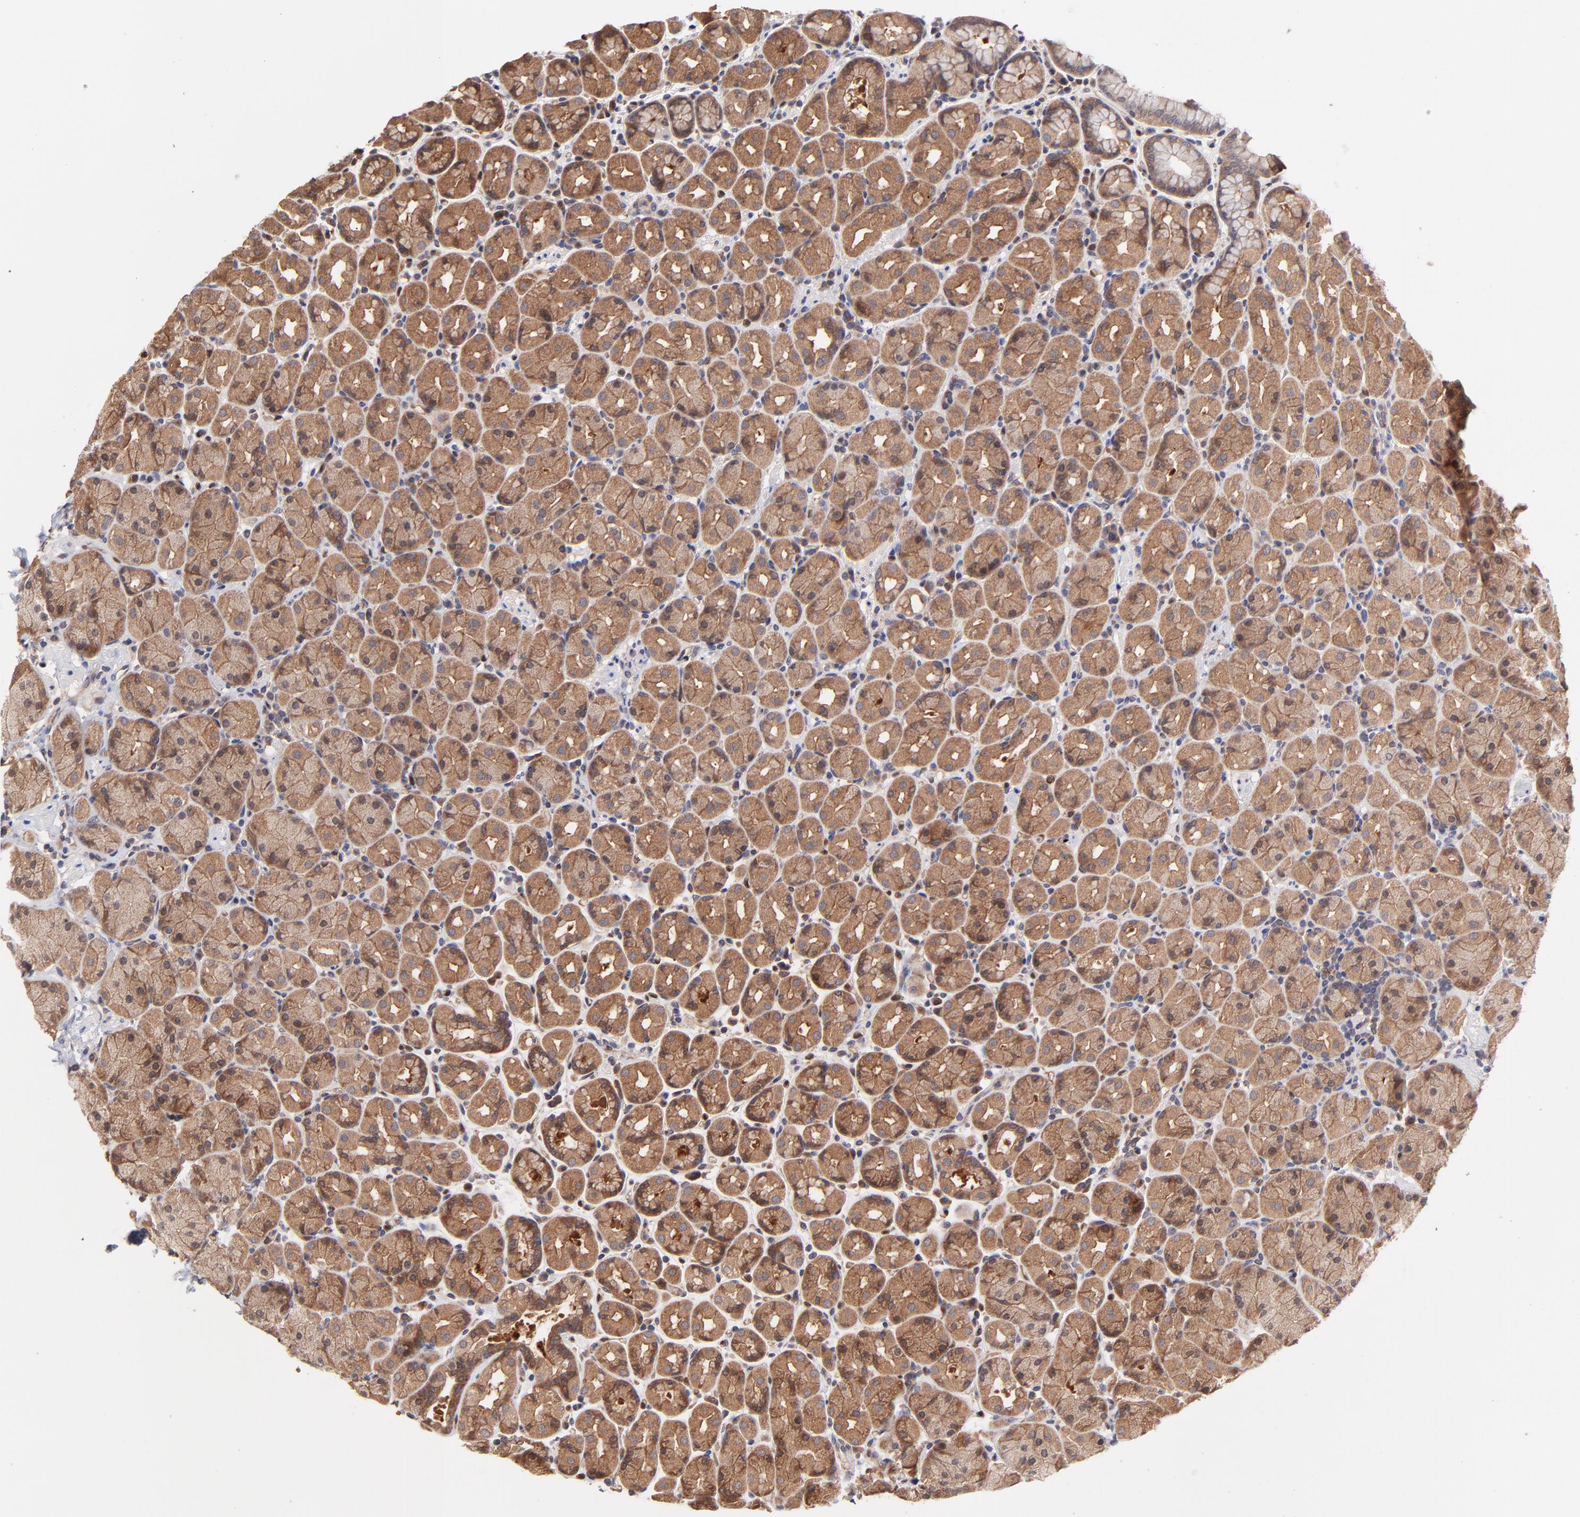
{"staining": {"intensity": "strong", "quantity": "25%-75%", "location": "cytoplasmic/membranous"}, "tissue": "stomach", "cell_type": "Glandular cells", "image_type": "normal", "snomed": [{"axis": "morphology", "description": "Normal tissue, NOS"}, {"axis": "topography", "description": "Stomach, lower"}], "caption": "Glandular cells demonstrate high levels of strong cytoplasmic/membranous positivity in approximately 25%-75% of cells in benign stomach.", "gene": "GART", "patient": {"sex": "male", "age": 56}}